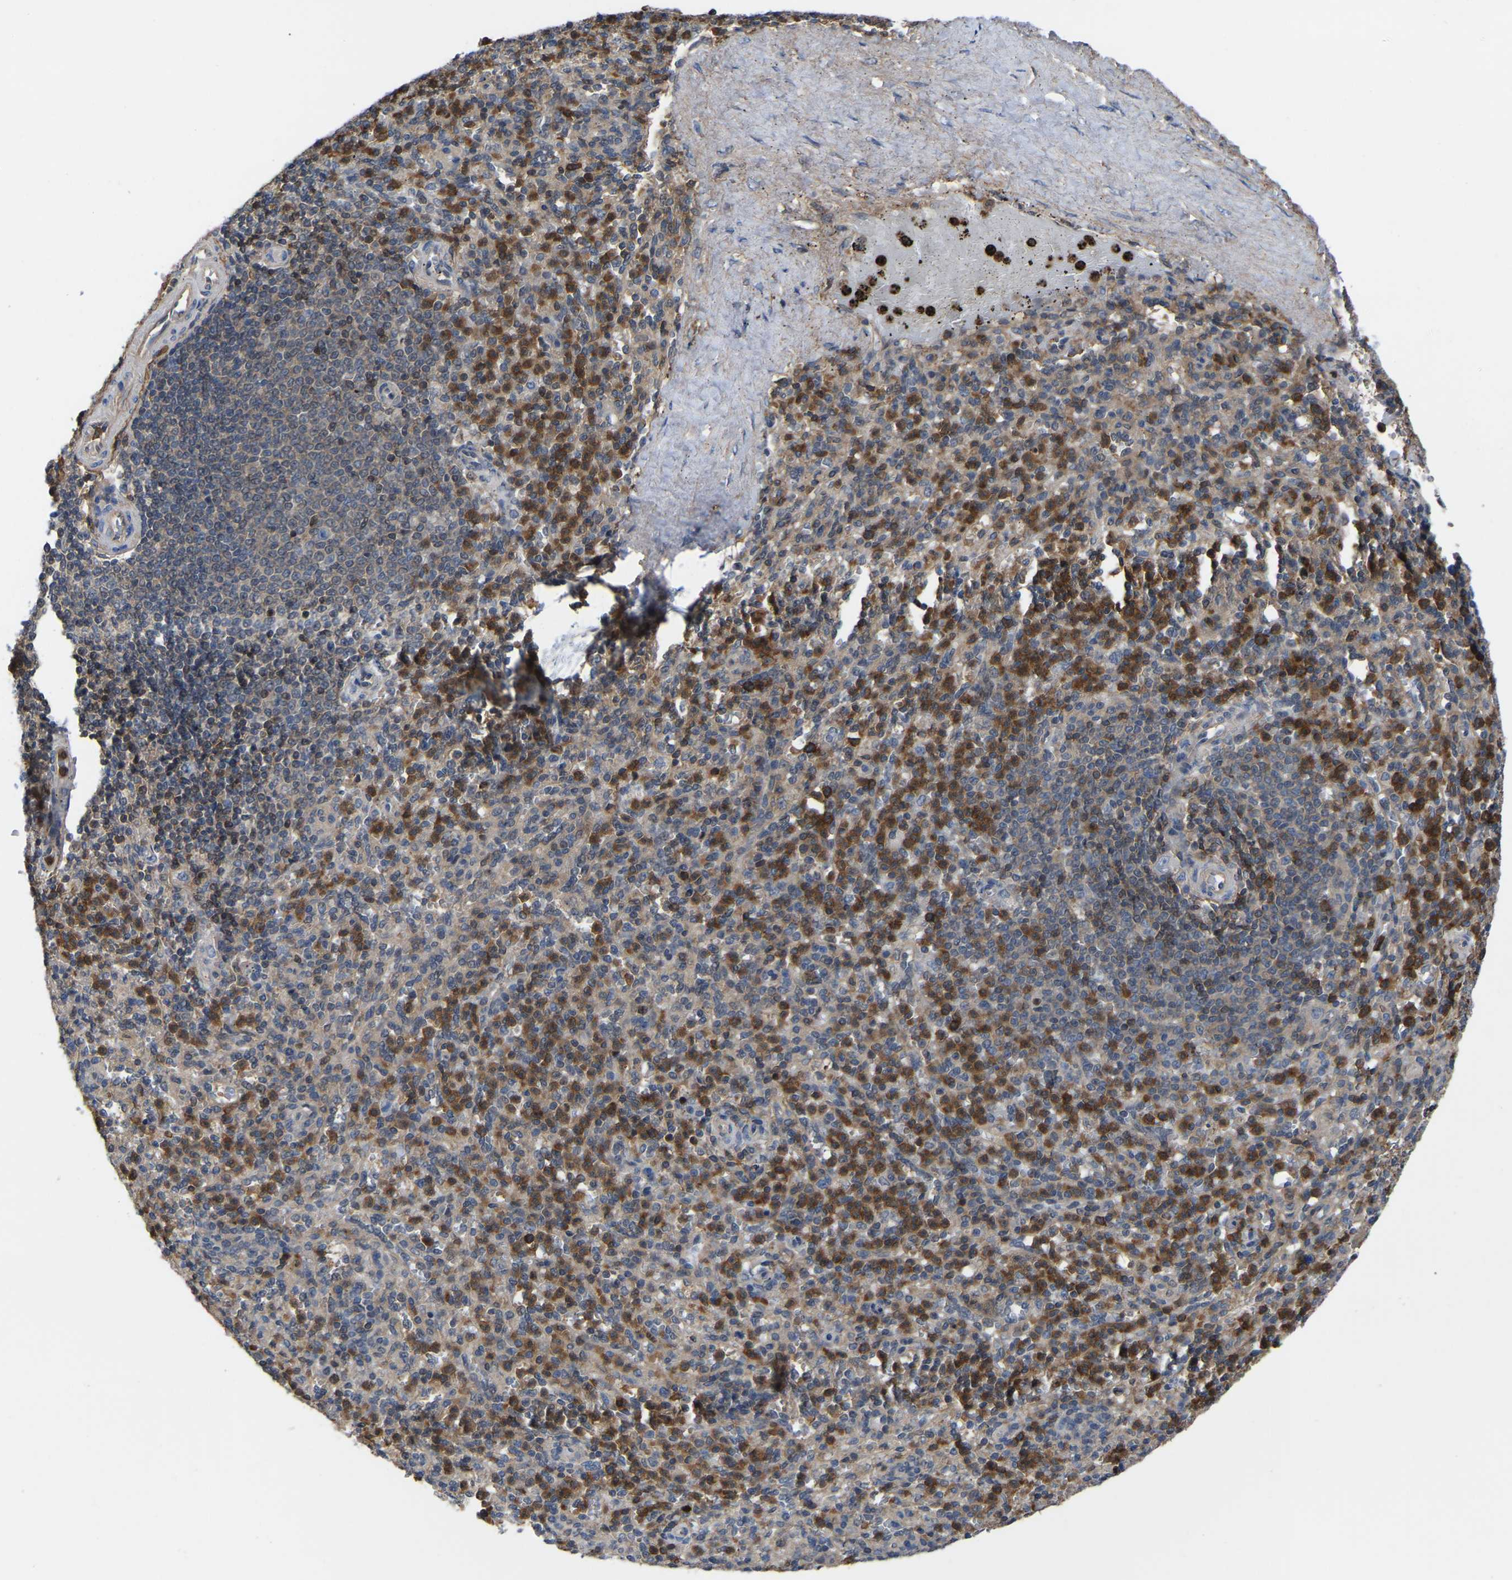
{"staining": {"intensity": "moderate", "quantity": "25%-75%", "location": "cytoplasmic/membranous"}, "tissue": "spleen", "cell_type": "Cells in red pulp", "image_type": "normal", "snomed": [{"axis": "morphology", "description": "Normal tissue, NOS"}, {"axis": "topography", "description": "Spleen"}], "caption": "IHC of unremarkable spleen reveals medium levels of moderate cytoplasmic/membranous expression in about 25%-75% of cells in red pulp.", "gene": "CIT", "patient": {"sex": "male", "age": 36}}